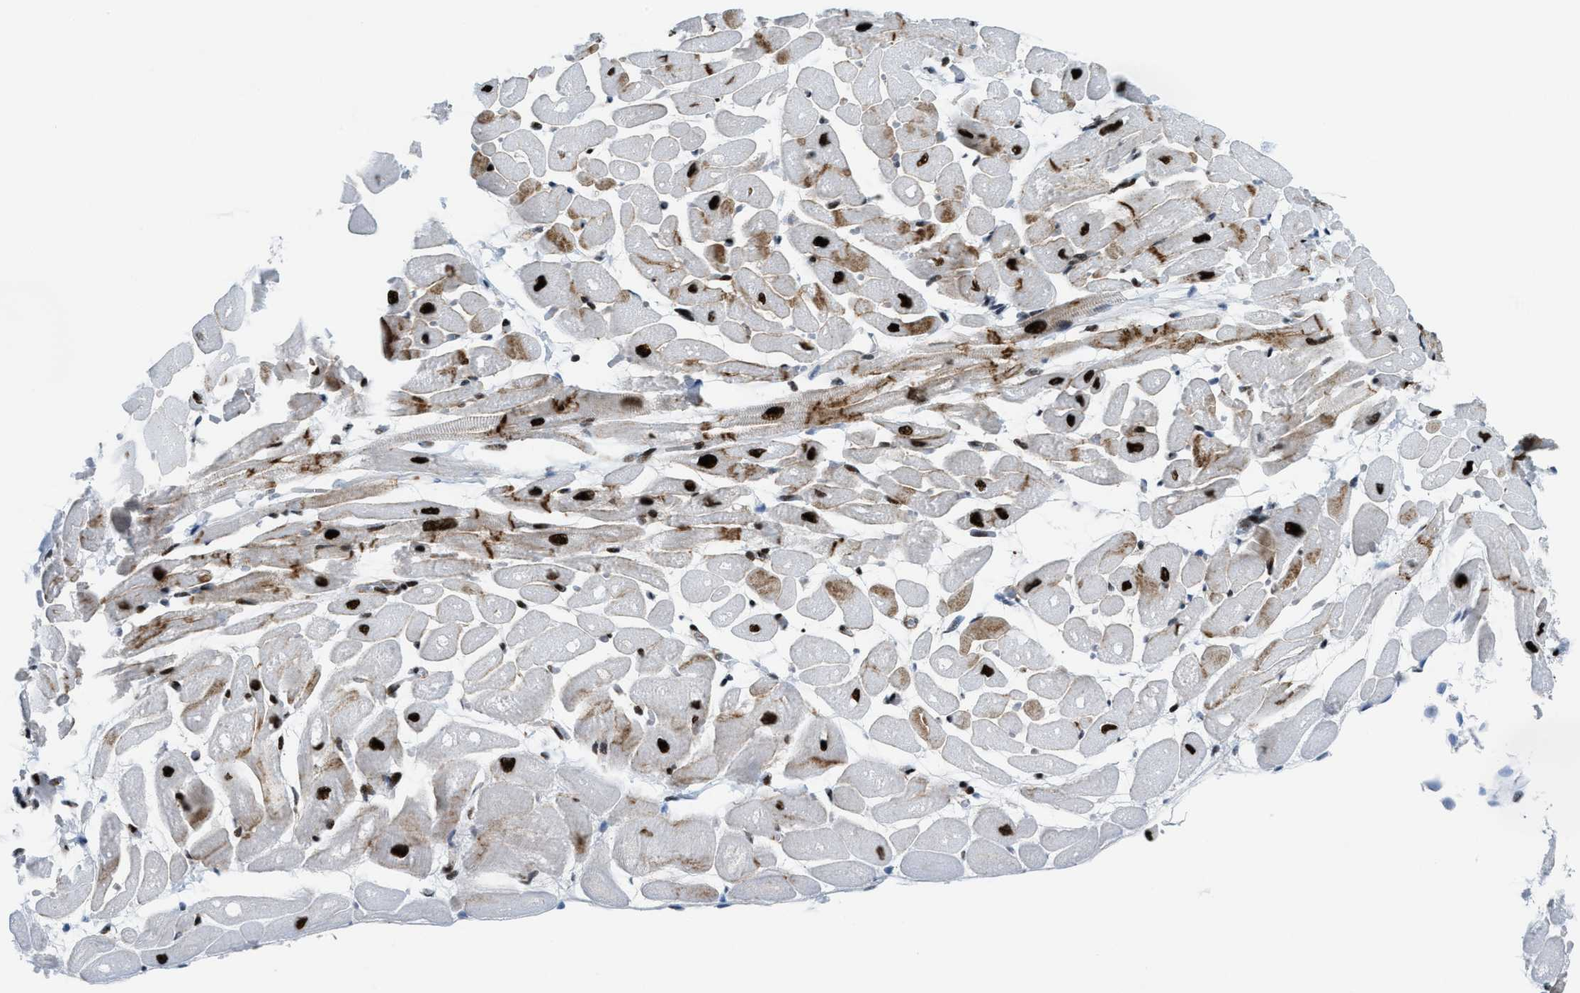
{"staining": {"intensity": "strong", "quantity": "25%-75%", "location": "cytoplasmic/membranous,nuclear"}, "tissue": "heart muscle", "cell_type": "Cardiomyocytes", "image_type": "normal", "snomed": [{"axis": "morphology", "description": "Normal tissue, NOS"}, {"axis": "topography", "description": "Heart"}], "caption": "The micrograph shows immunohistochemical staining of benign heart muscle. There is strong cytoplasmic/membranous,nuclear positivity is appreciated in about 25%-75% of cardiomyocytes.", "gene": "NONO", "patient": {"sex": "male", "age": 45}}